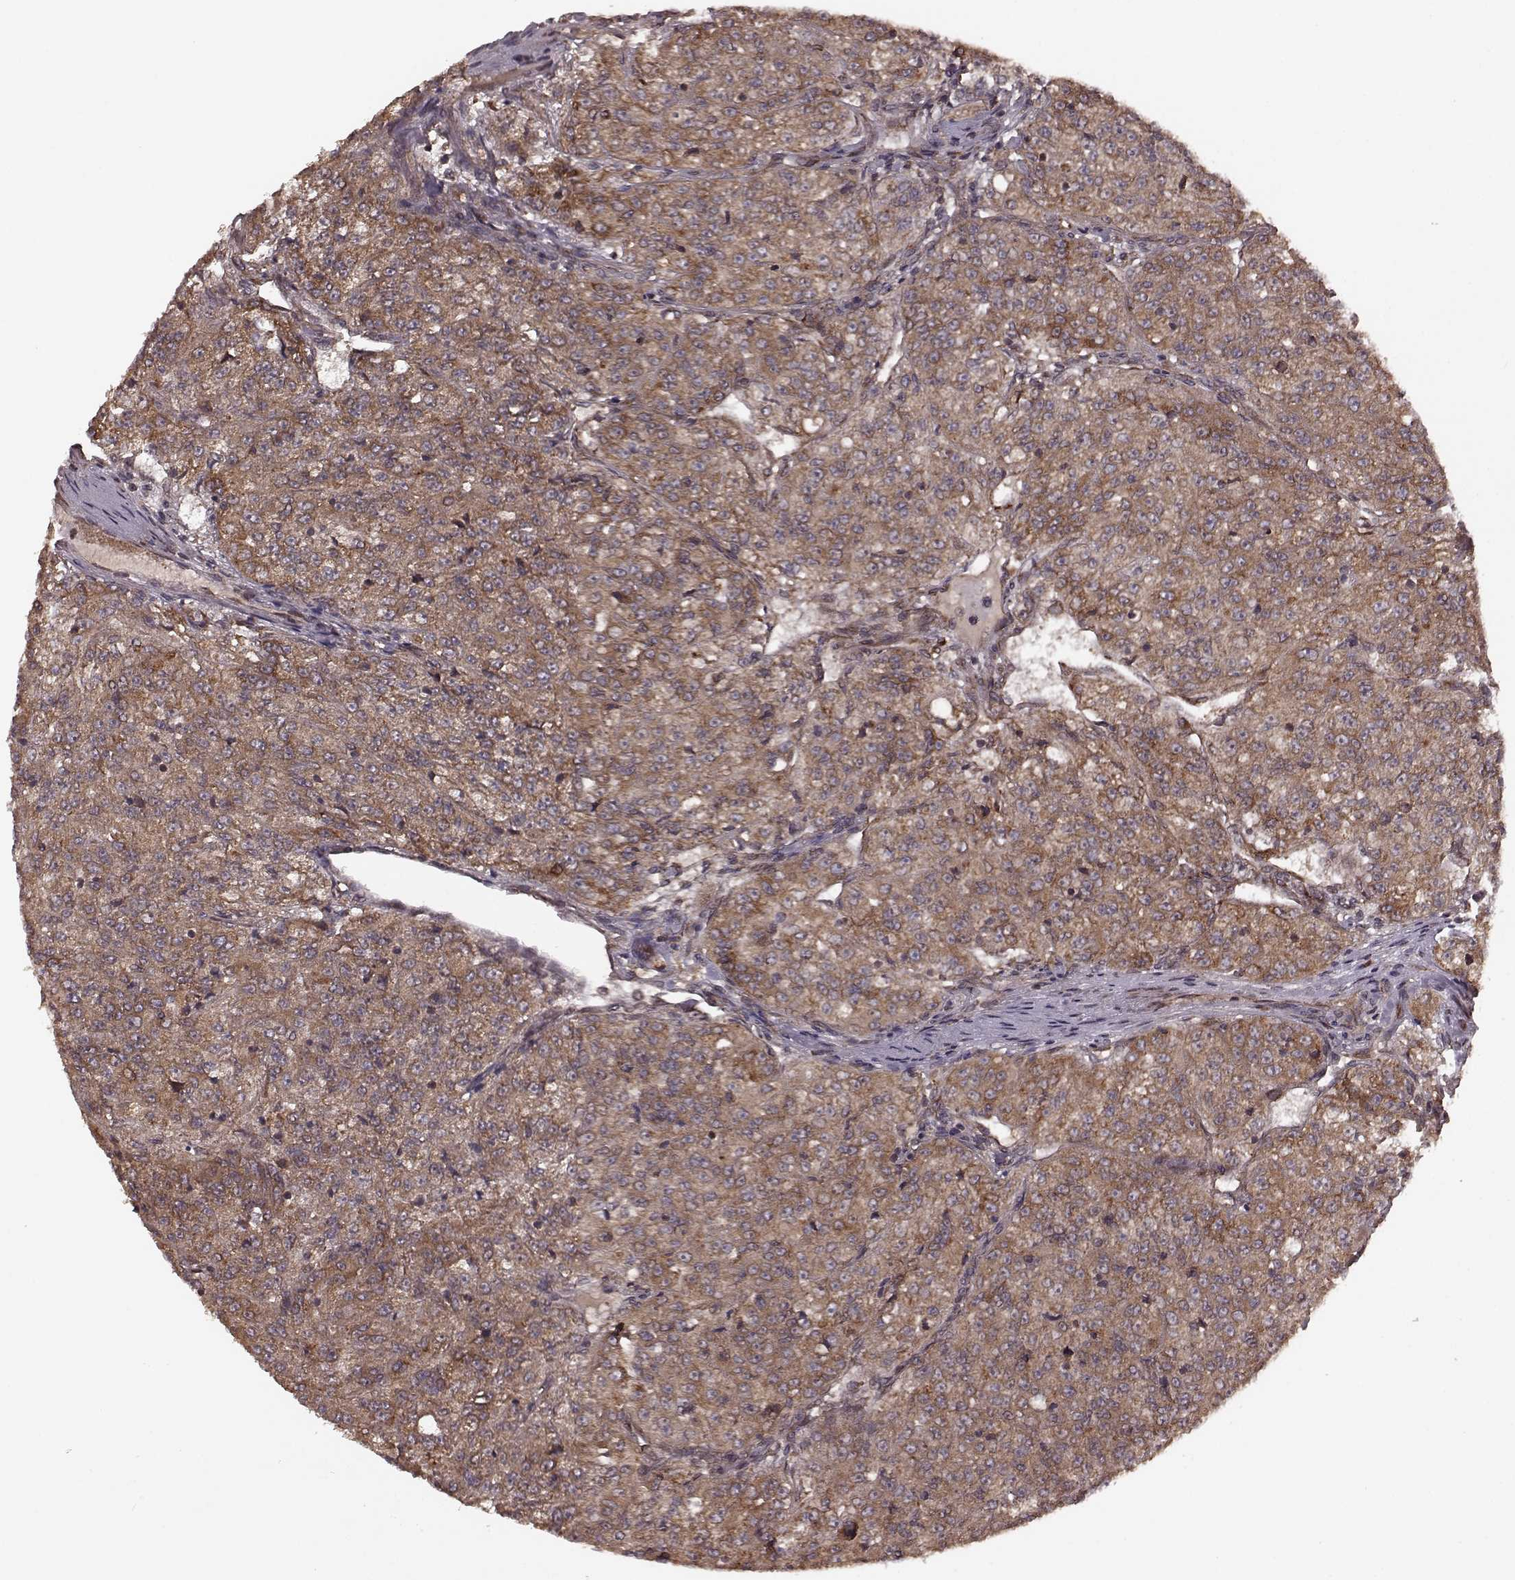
{"staining": {"intensity": "strong", "quantity": ">75%", "location": "cytoplasmic/membranous"}, "tissue": "renal cancer", "cell_type": "Tumor cells", "image_type": "cancer", "snomed": [{"axis": "morphology", "description": "Adenocarcinoma, NOS"}, {"axis": "topography", "description": "Kidney"}], "caption": "Strong cytoplasmic/membranous expression for a protein is seen in approximately >75% of tumor cells of renal cancer using IHC.", "gene": "AGPAT1", "patient": {"sex": "female", "age": 63}}